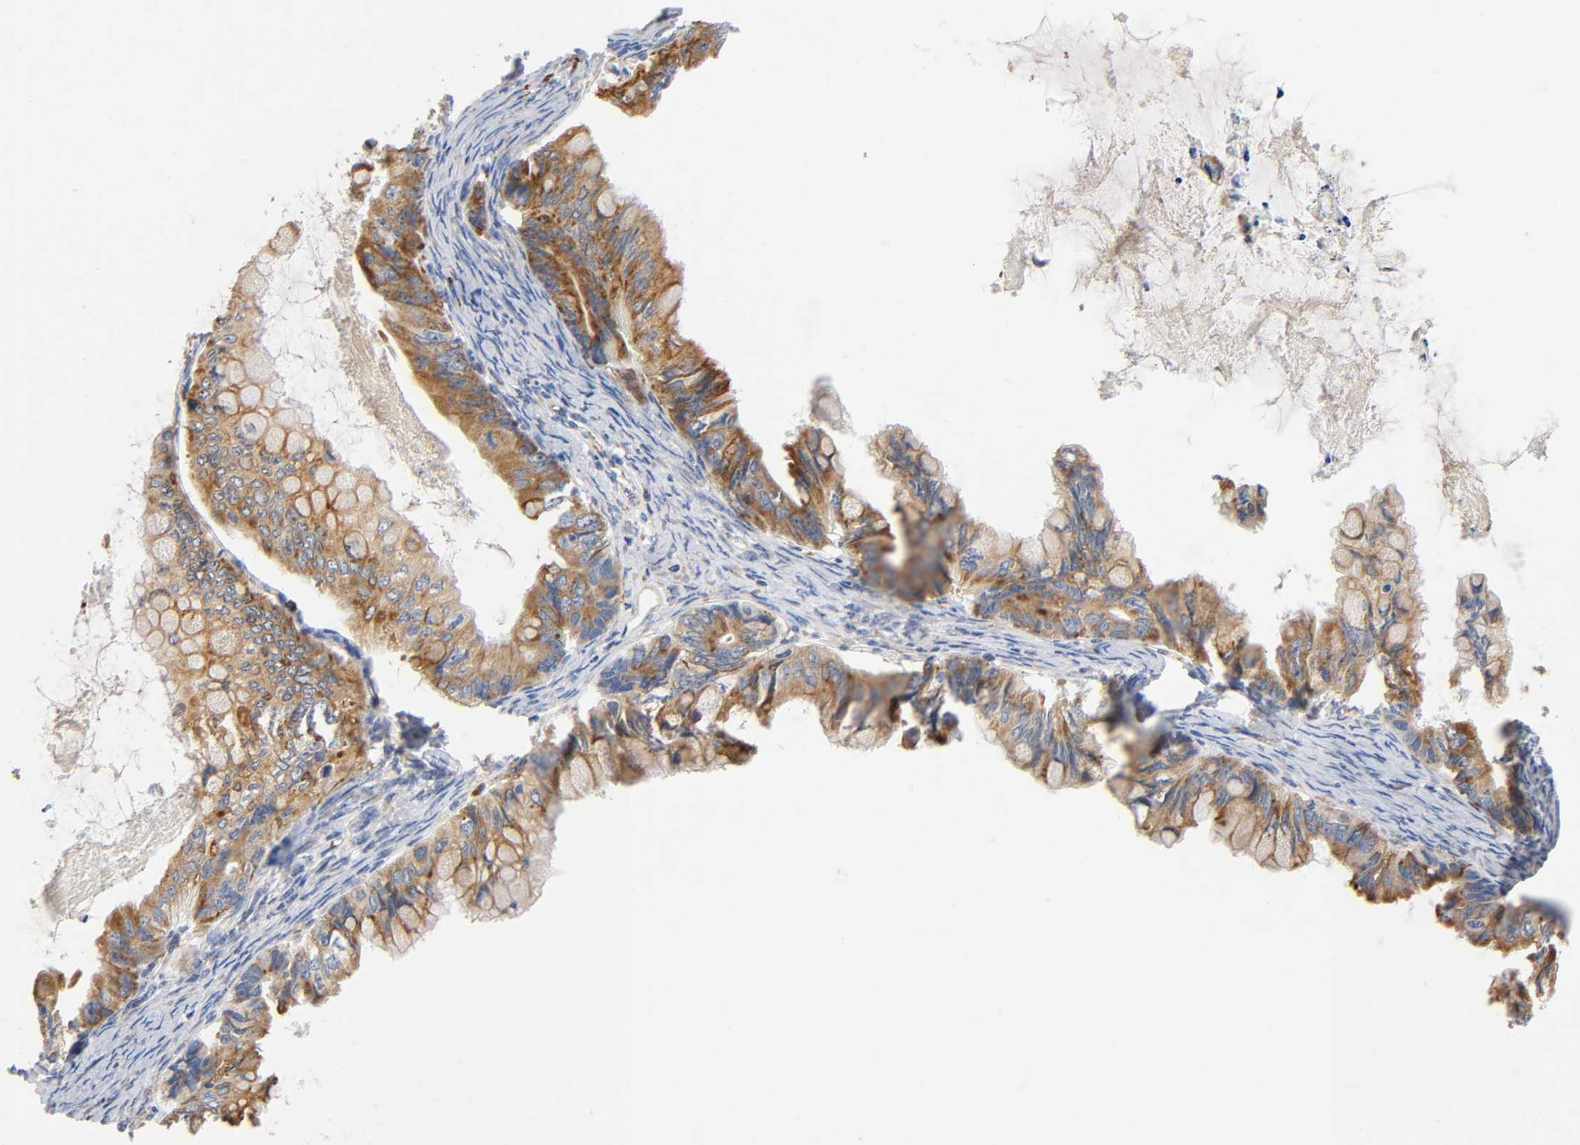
{"staining": {"intensity": "moderate", "quantity": ">75%", "location": "cytoplasmic/membranous"}, "tissue": "ovarian cancer", "cell_type": "Tumor cells", "image_type": "cancer", "snomed": [{"axis": "morphology", "description": "Cystadenocarcinoma, mucinous, NOS"}, {"axis": "topography", "description": "Ovary"}], "caption": "Tumor cells exhibit medium levels of moderate cytoplasmic/membranous expression in about >75% of cells in ovarian mucinous cystadenocarcinoma.", "gene": "UCKL1", "patient": {"sex": "female", "age": 80}}